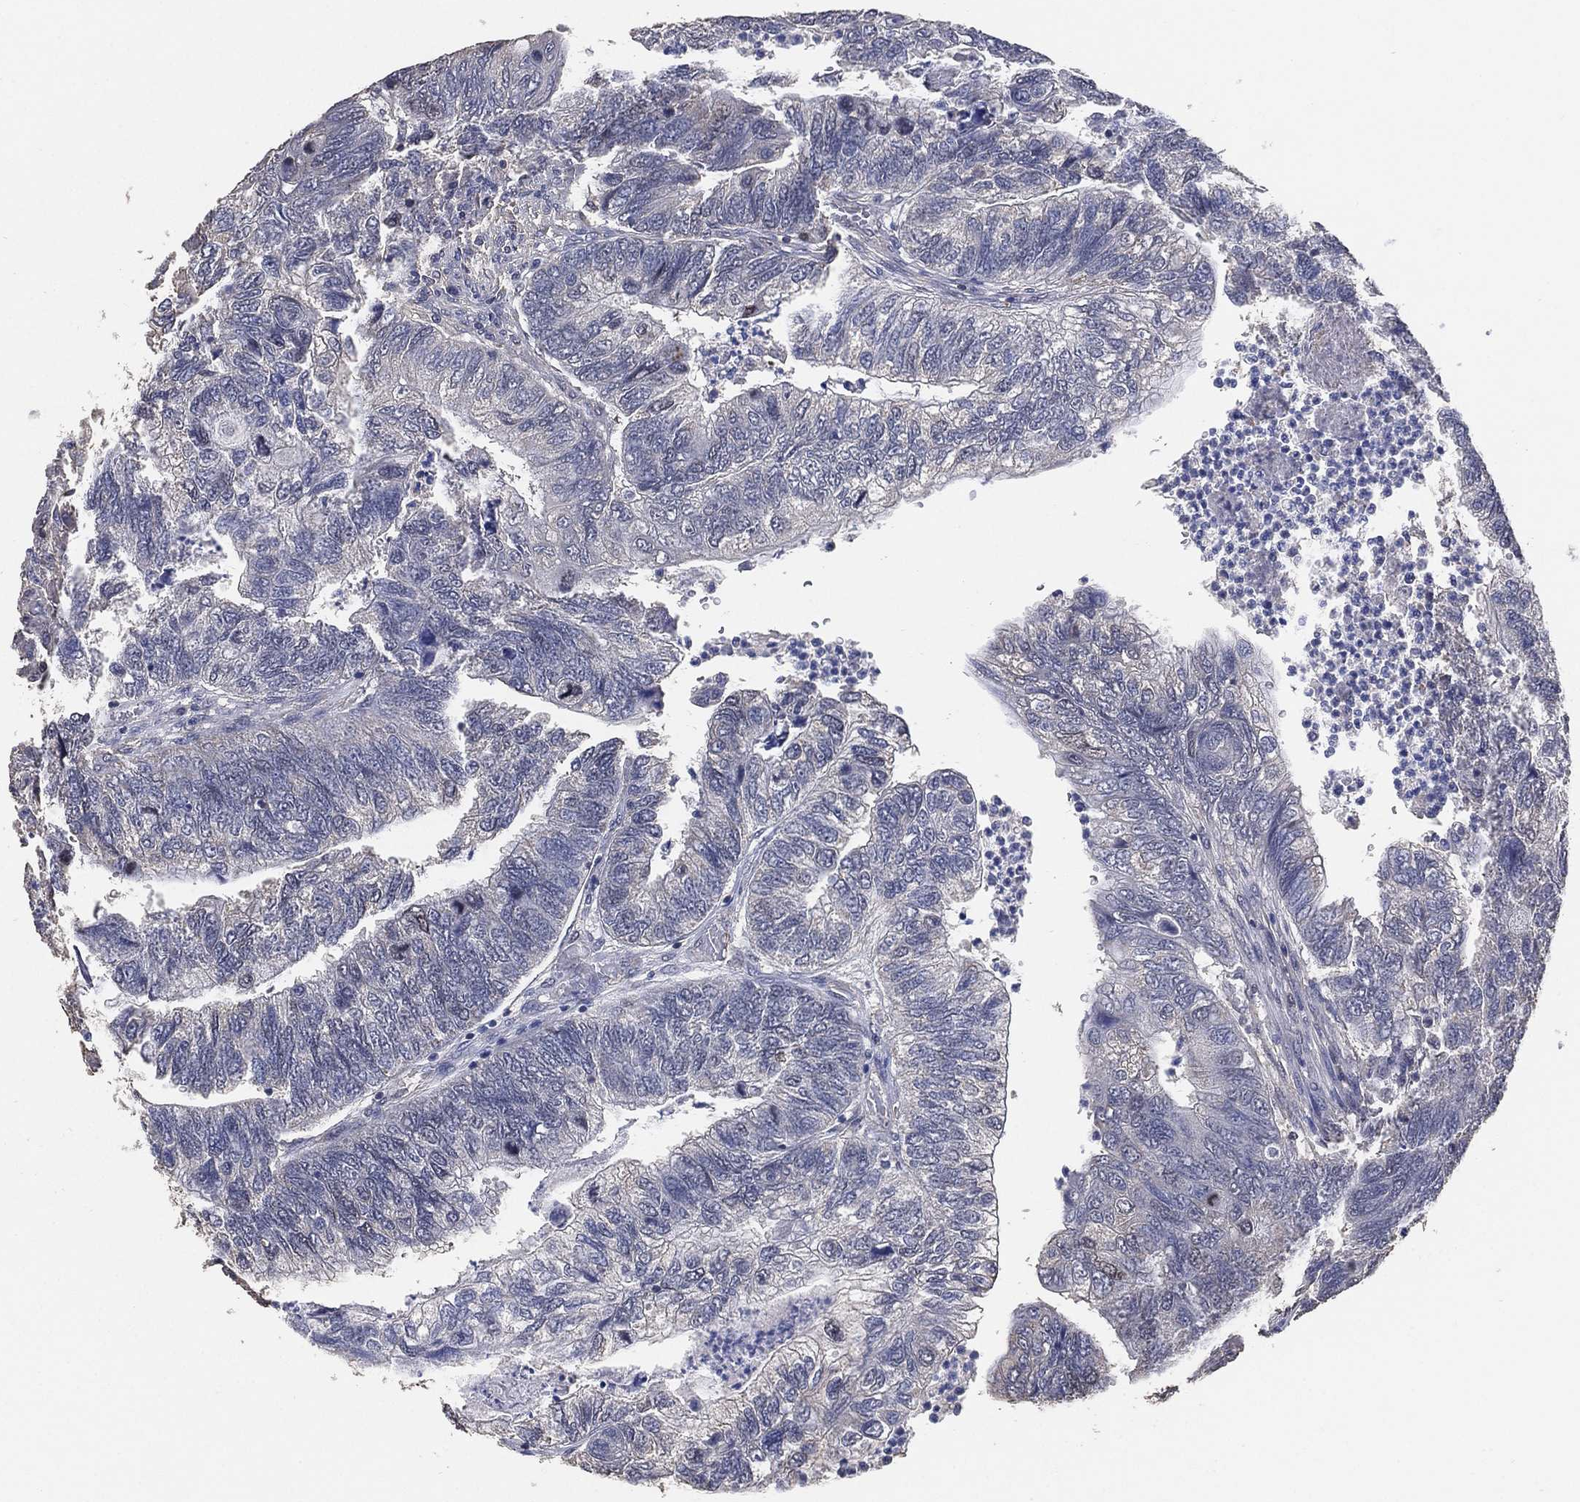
{"staining": {"intensity": "negative", "quantity": "none", "location": "none"}, "tissue": "colorectal cancer", "cell_type": "Tumor cells", "image_type": "cancer", "snomed": [{"axis": "morphology", "description": "Adenocarcinoma, NOS"}, {"axis": "topography", "description": "Colon"}], "caption": "A photomicrograph of colorectal cancer stained for a protein displays no brown staining in tumor cells.", "gene": "KLK5", "patient": {"sex": "female", "age": 67}}